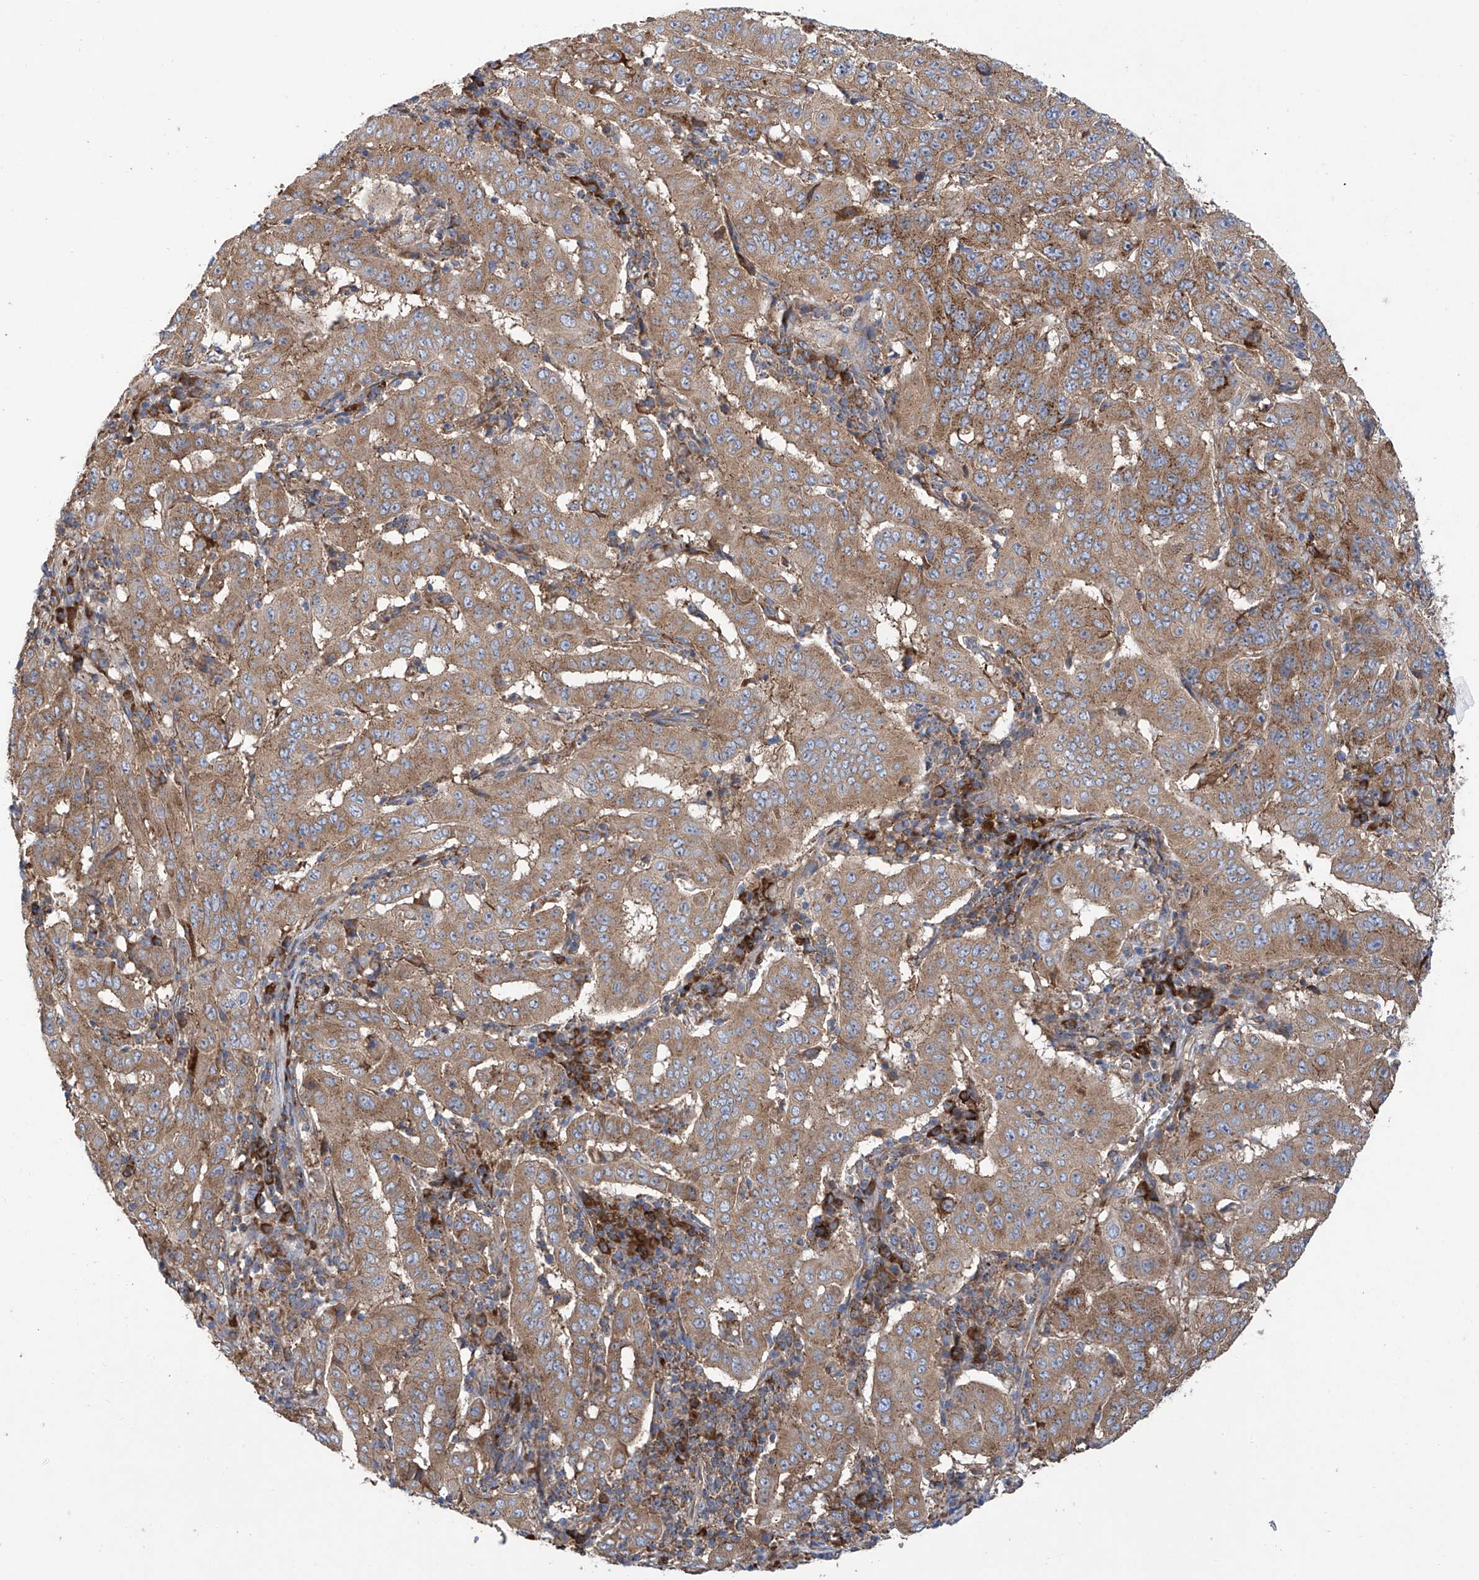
{"staining": {"intensity": "moderate", "quantity": ">75%", "location": "cytoplasmic/membranous"}, "tissue": "pancreatic cancer", "cell_type": "Tumor cells", "image_type": "cancer", "snomed": [{"axis": "morphology", "description": "Adenocarcinoma, NOS"}, {"axis": "topography", "description": "Pancreas"}], "caption": "Moderate cytoplasmic/membranous positivity for a protein is identified in approximately >75% of tumor cells of adenocarcinoma (pancreatic) using IHC.", "gene": "SENP2", "patient": {"sex": "male", "age": 63}}